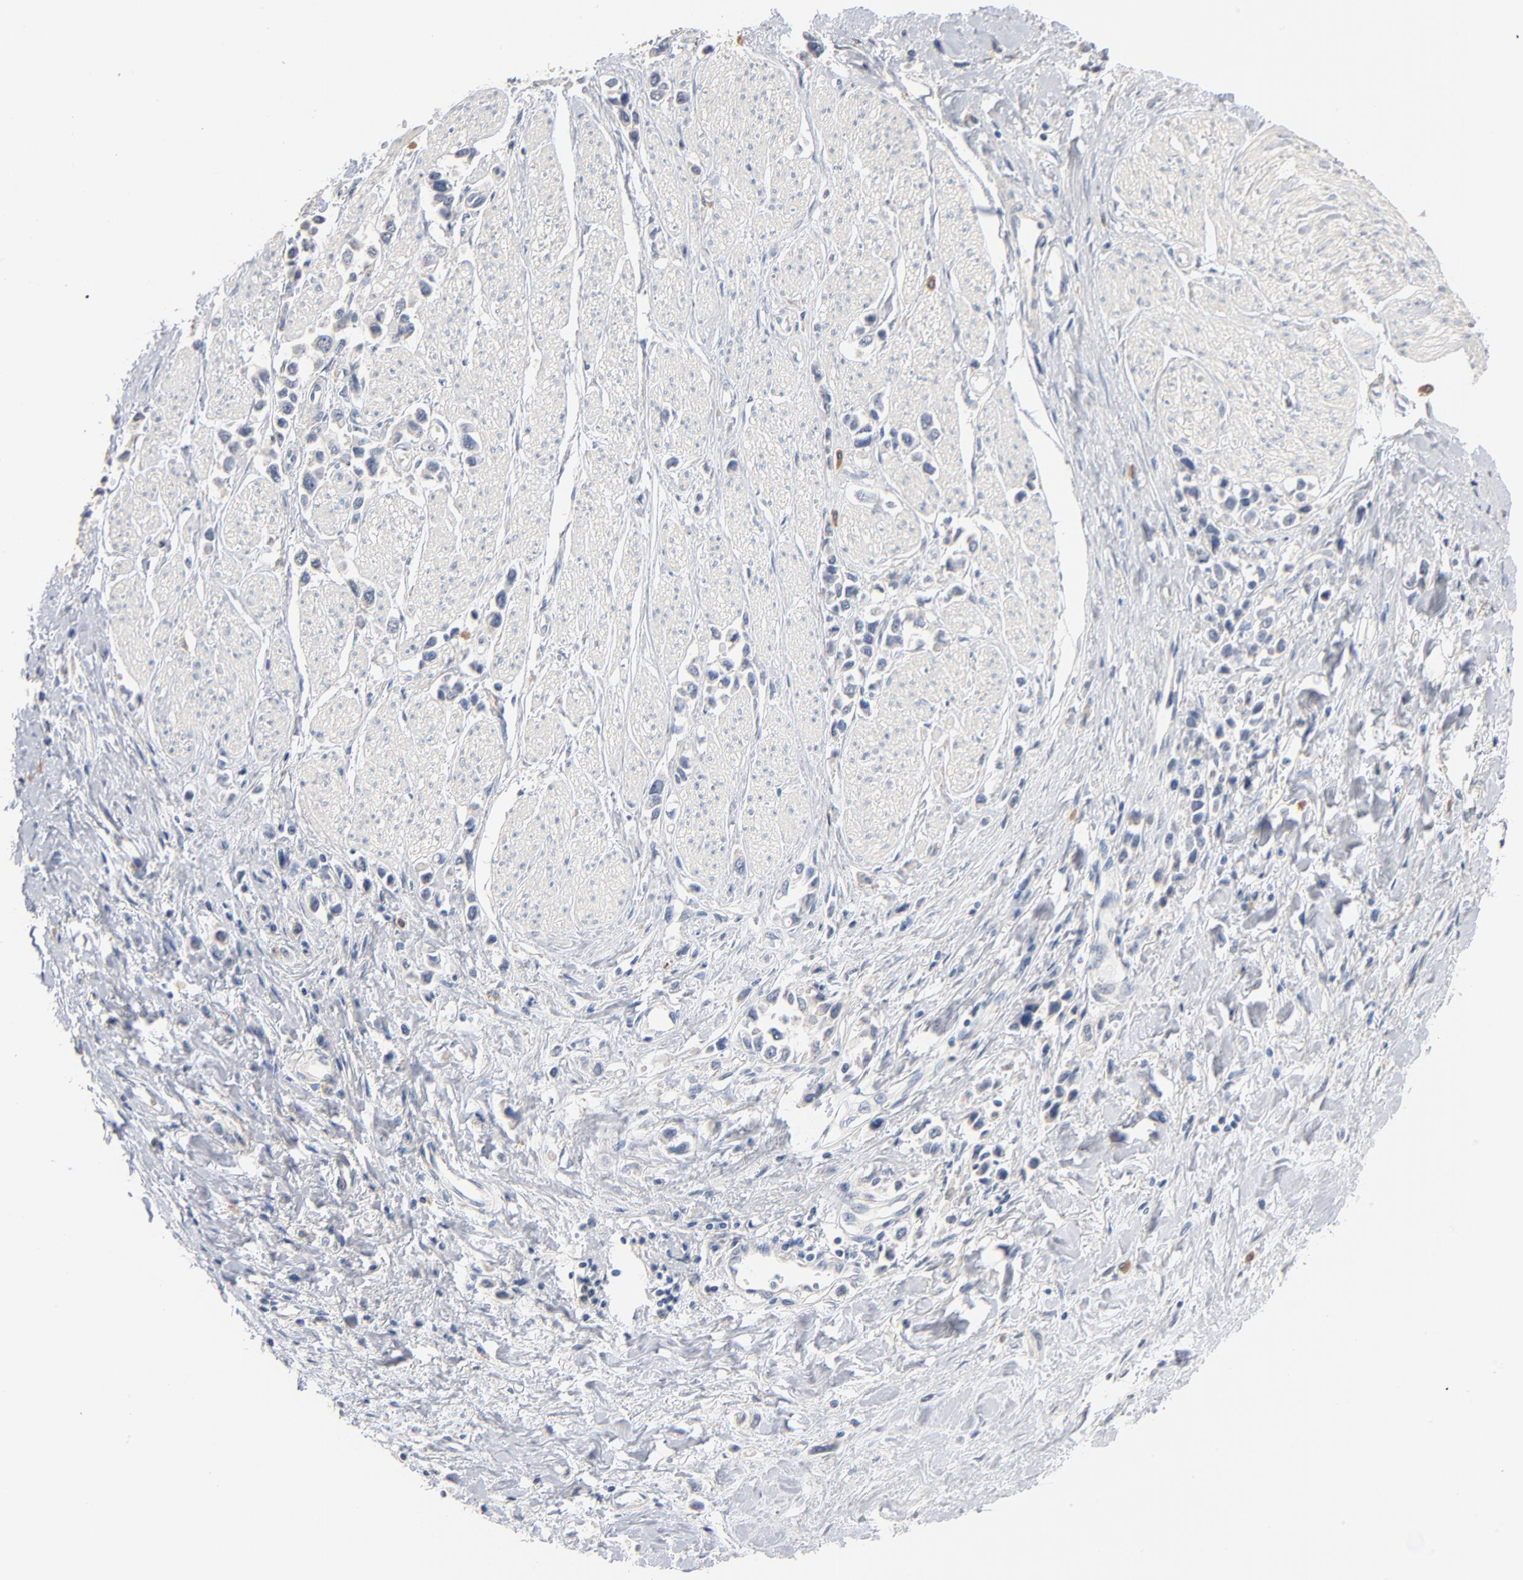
{"staining": {"intensity": "negative", "quantity": "none", "location": "none"}, "tissue": "stomach cancer", "cell_type": "Tumor cells", "image_type": "cancer", "snomed": [{"axis": "morphology", "description": "Adenocarcinoma, NOS"}, {"axis": "topography", "description": "Stomach, upper"}], "caption": "Photomicrograph shows no protein staining in tumor cells of stomach cancer tissue. (DAB (3,3'-diaminobenzidine) immunohistochemistry (IHC) visualized using brightfield microscopy, high magnification).", "gene": "ZDHHC8", "patient": {"sex": "male", "age": 76}}